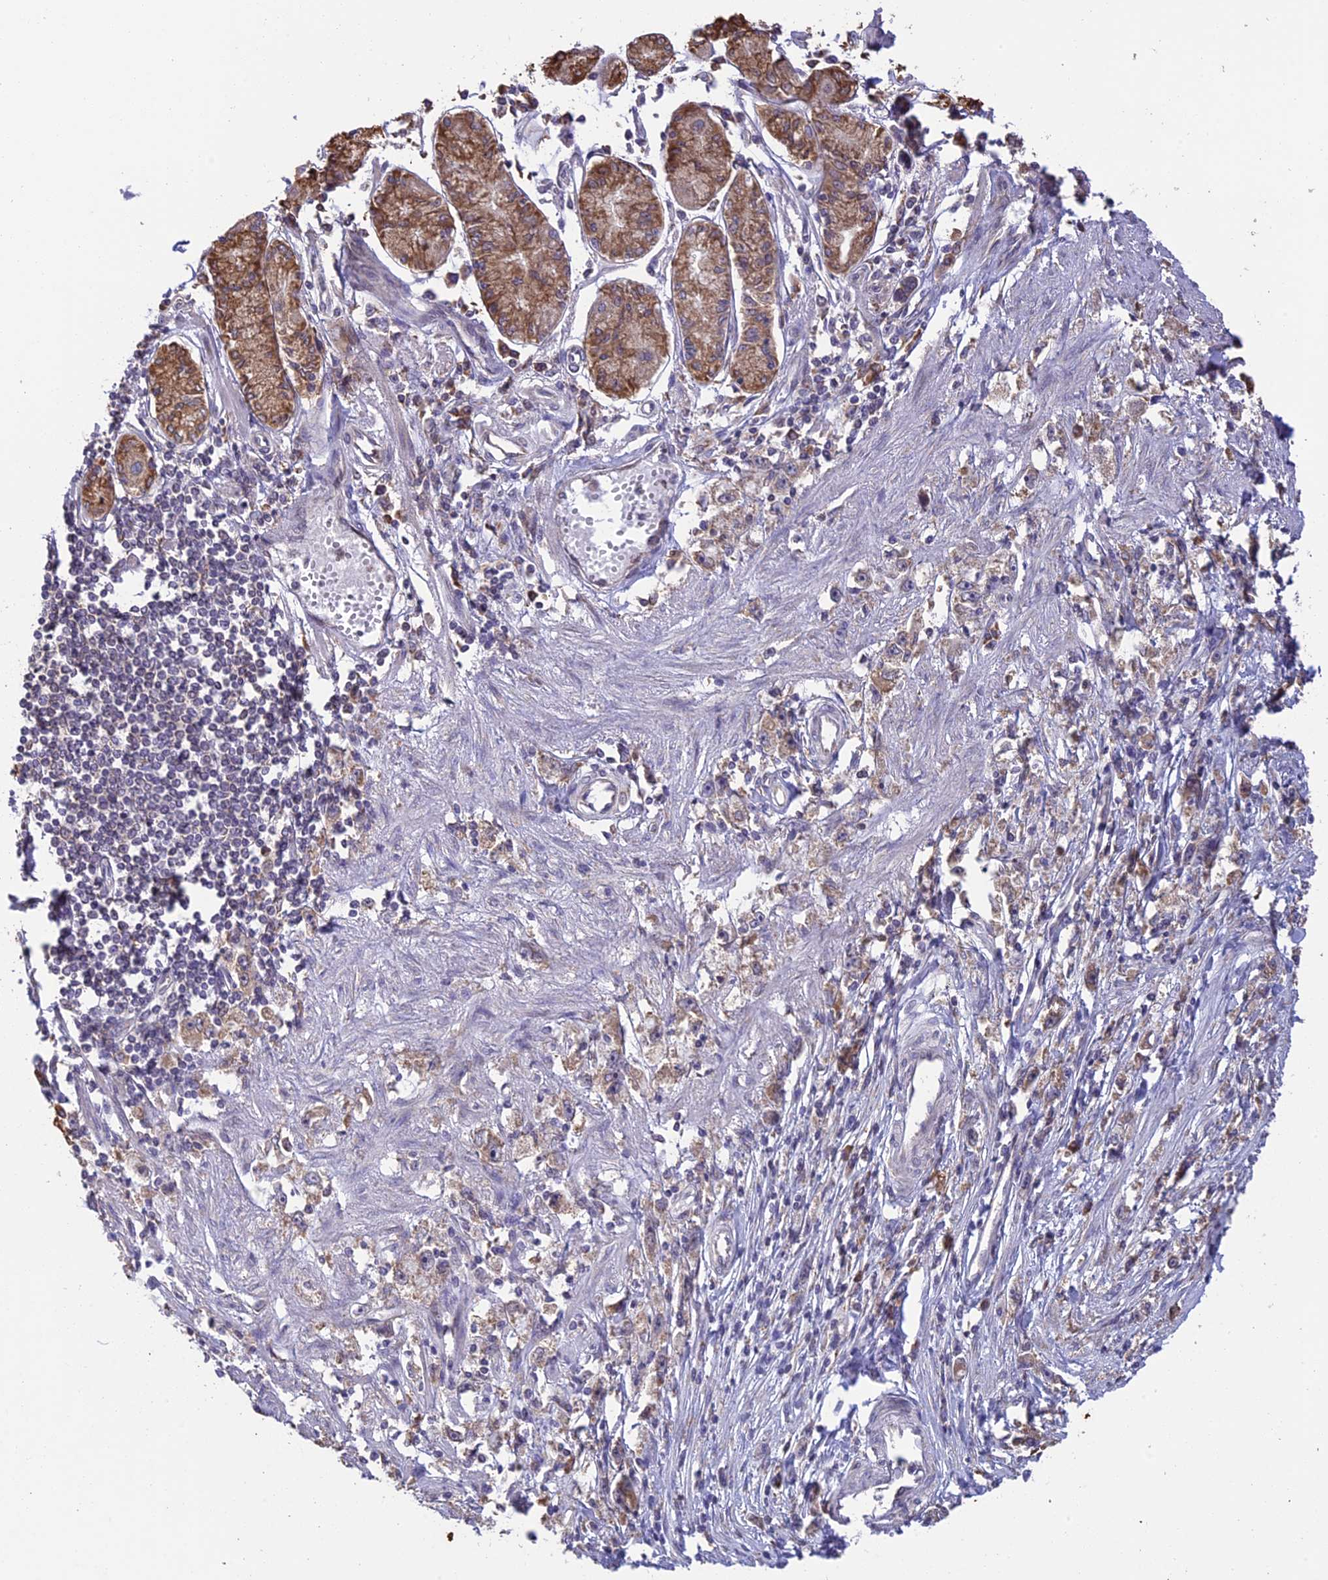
{"staining": {"intensity": "weak", "quantity": ">75%", "location": "cytoplasmic/membranous"}, "tissue": "stomach cancer", "cell_type": "Tumor cells", "image_type": "cancer", "snomed": [{"axis": "morphology", "description": "Adenocarcinoma, NOS"}, {"axis": "topography", "description": "Stomach"}], "caption": "Tumor cells exhibit low levels of weak cytoplasmic/membranous expression in approximately >75% of cells in human stomach cancer (adenocarcinoma).", "gene": "DMRTA2", "patient": {"sex": "female", "age": 59}}